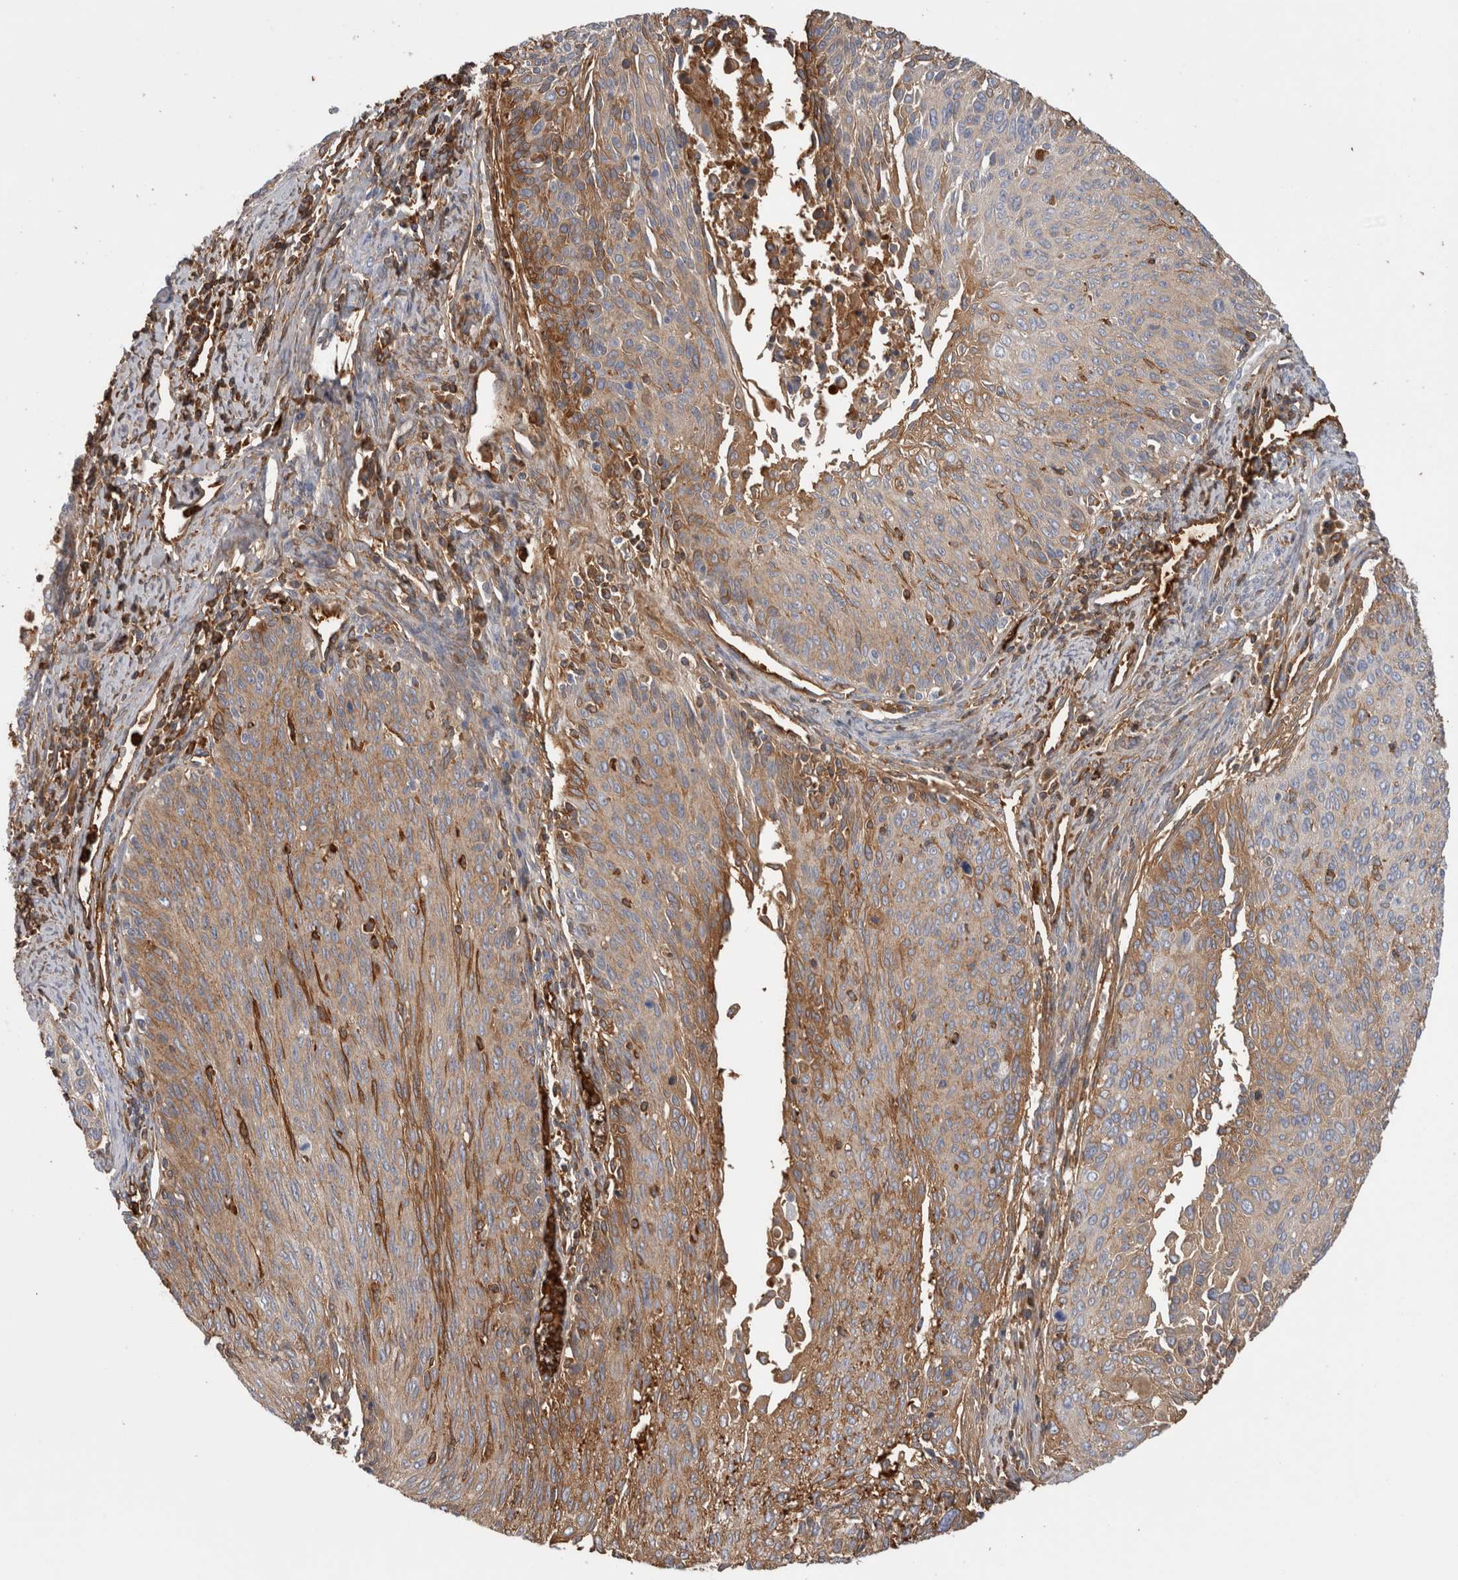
{"staining": {"intensity": "weak", "quantity": "25%-75%", "location": "cytoplasmic/membranous"}, "tissue": "cervical cancer", "cell_type": "Tumor cells", "image_type": "cancer", "snomed": [{"axis": "morphology", "description": "Squamous cell carcinoma, NOS"}, {"axis": "topography", "description": "Cervix"}], "caption": "Cervical squamous cell carcinoma was stained to show a protein in brown. There is low levels of weak cytoplasmic/membranous expression in approximately 25%-75% of tumor cells. (Stains: DAB (3,3'-diaminobenzidine) in brown, nuclei in blue, Microscopy: brightfield microscopy at high magnification).", "gene": "TBCE", "patient": {"sex": "female", "age": 55}}